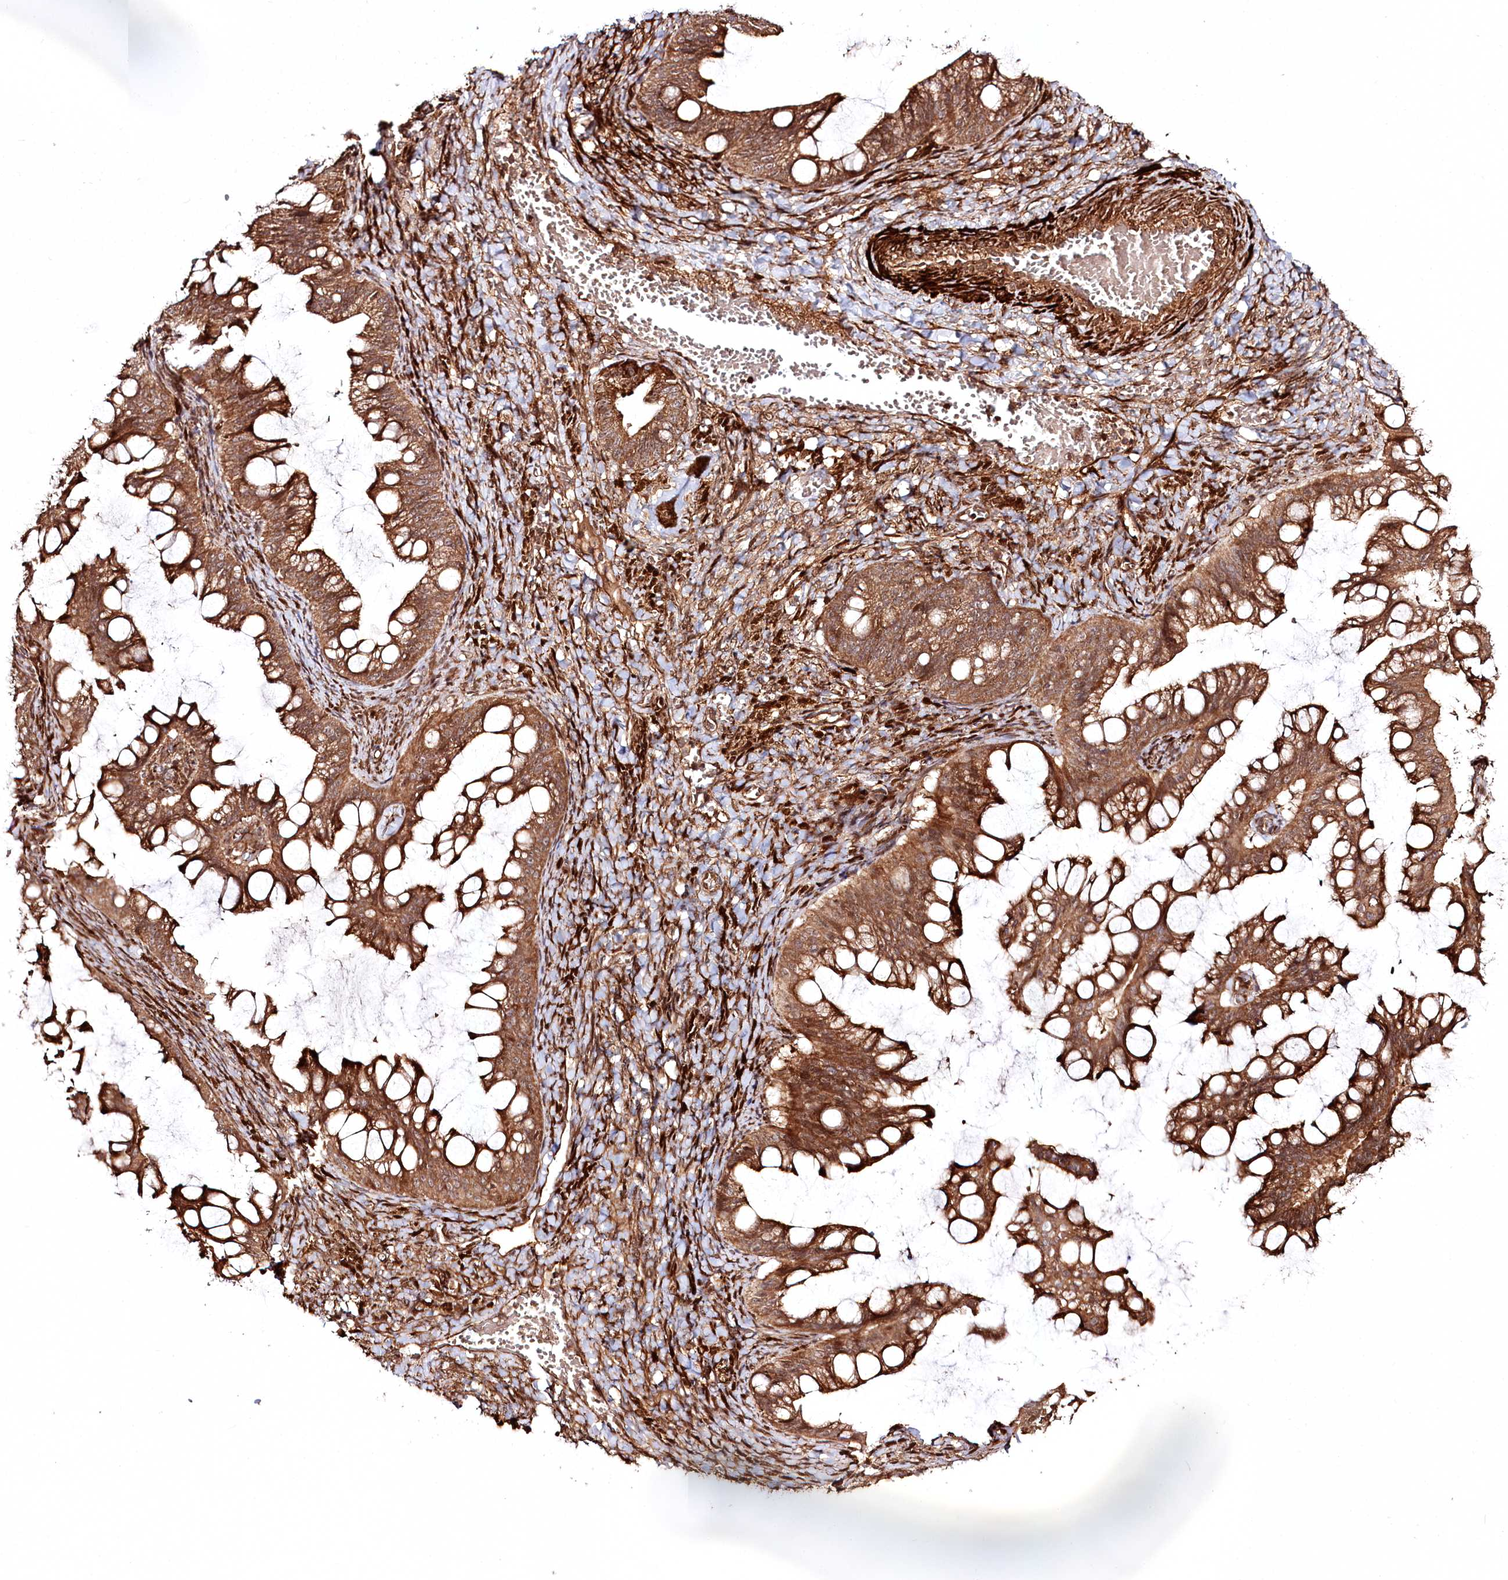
{"staining": {"intensity": "moderate", "quantity": ">75%", "location": "cytoplasmic/membranous"}, "tissue": "ovarian cancer", "cell_type": "Tumor cells", "image_type": "cancer", "snomed": [{"axis": "morphology", "description": "Cystadenocarcinoma, mucinous, NOS"}, {"axis": "topography", "description": "Ovary"}], "caption": "Protein staining reveals moderate cytoplasmic/membranous staining in approximately >75% of tumor cells in ovarian cancer (mucinous cystadenocarcinoma).", "gene": "REXO2", "patient": {"sex": "female", "age": 73}}